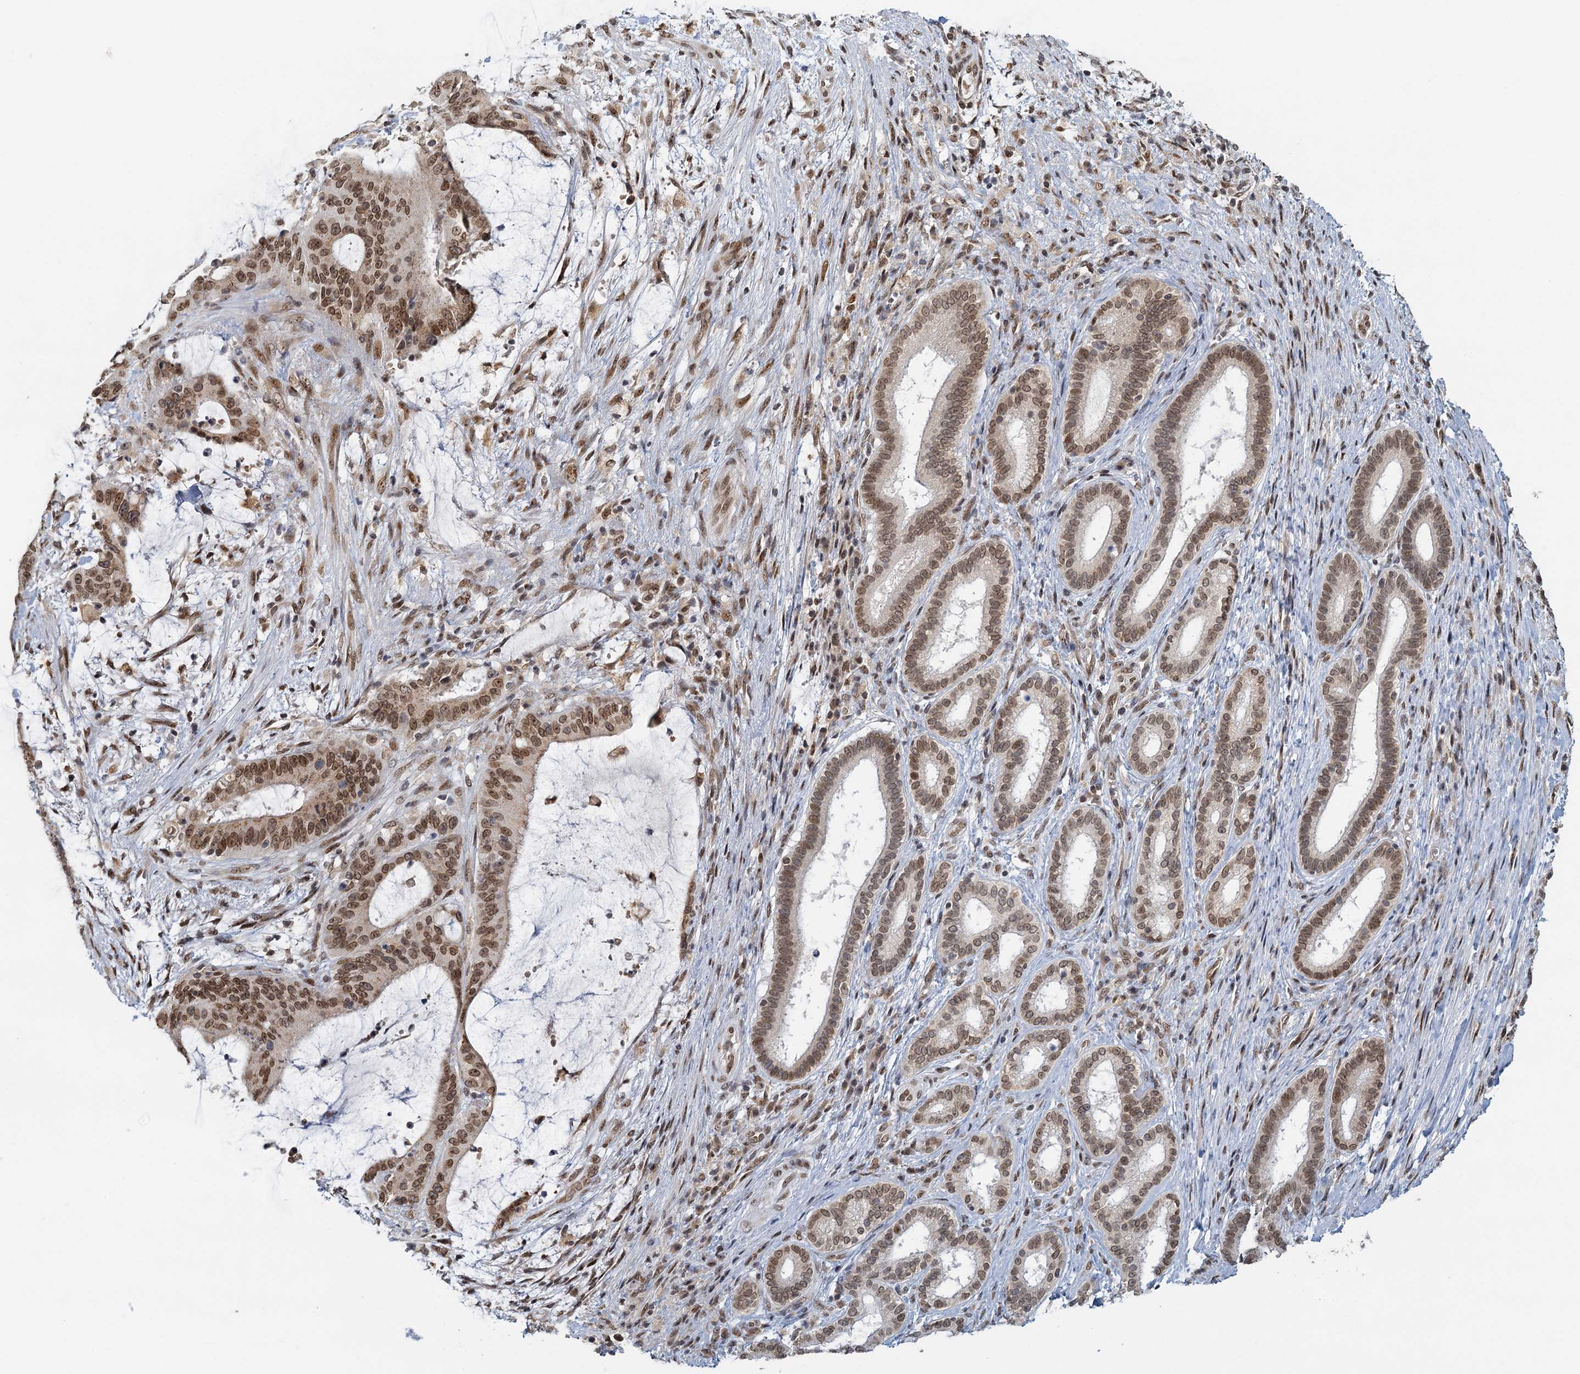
{"staining": {"intensity": "moderate", "quantity": ">75%", "location": "cytoplasmic/membranous,nuclear"}, "tissue": "liver cancer", "cell_type": "Tumor cells", "image_type": "cancer", "snomed": [{"axis": "morphology", "description": "Normal tissue, NOS"}, {"axis": "morphology", "description": "Cholangiocarcinoma"}, {"axis": "topography", "description": "Liver"}, {"axis": "topography", "description": "Peripheral nerve tissue"}], "caption": "Moderate cytoplasmic/membranous and nuclear protein positivity is identified in about >75% of tumor cells in liver cholangiocarcinoma. (DAB (3,3'-diaminobenzidine) = brown stain, brightfield microscopy at high magnification).", "gene": "TREX1", "patient": {"sex": "female", "age": 73}}